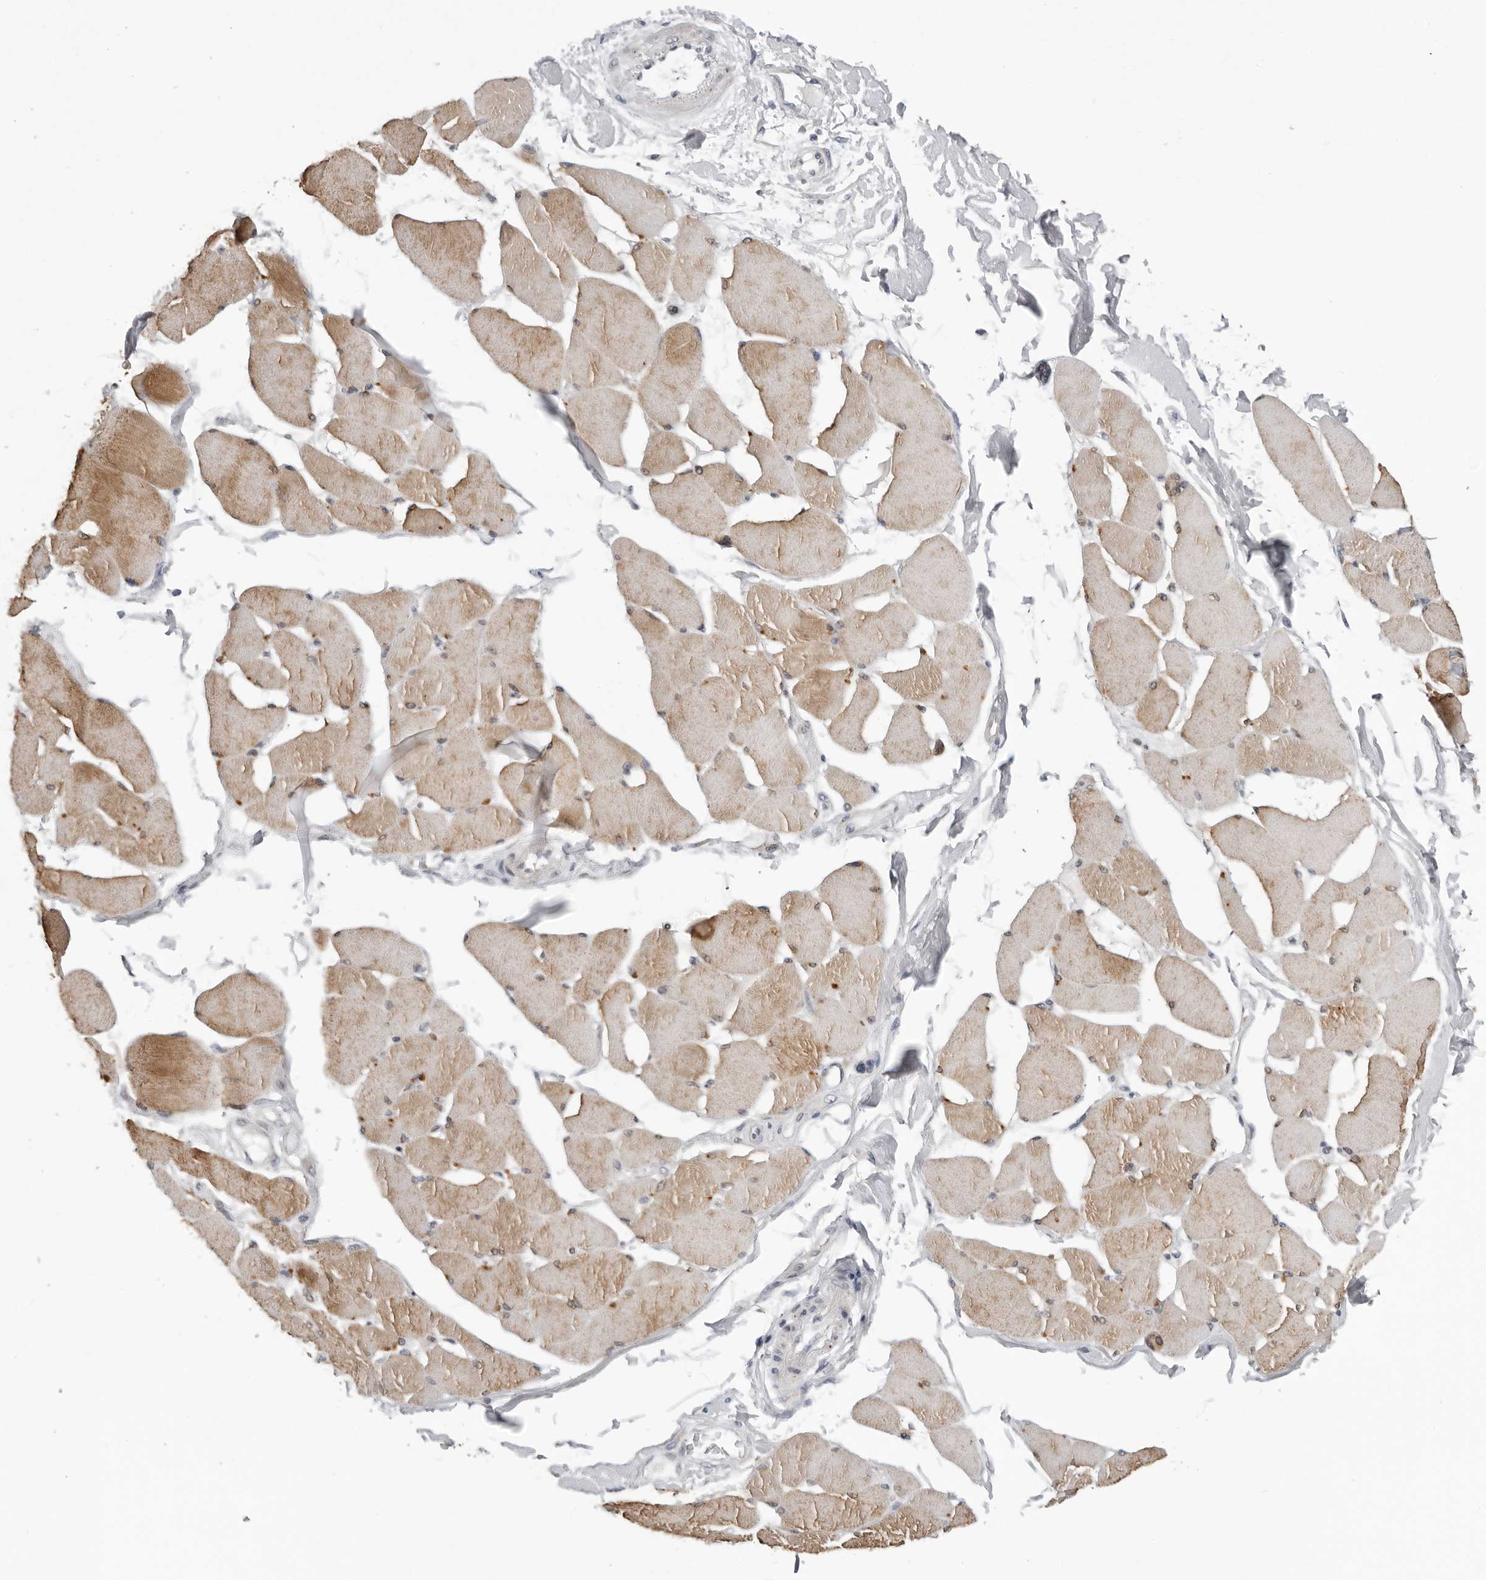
{"staining": {"intensity": "moderate", "quantity": ">75%", "location": "cytoplasmic/membranous"}, "tissue": "skeletal muscle", "cell_type": "Myocytes", "image_type": "normal", "snomed": [{"axis": "morphology", "description": "Normal tissue, NOS"}, {"axis": "topography", "description": "Skin"}, {"axis": "topography", "description": "Skeletal muscle"}], "caption": "Skeletal muscle stained with DAB (3,3'-diaminobenzidine) immunohistochemistry exhibits medium levels of moderate cytoplasmic/membranous positivity in approximately >75% of myocytes. (Stains: DAB in brown, nuclei in blue, Microscopy: brightfield microscopy at high magnification).", "gene": "CPT2", "patient": {"sex": "male", "age": 83}}